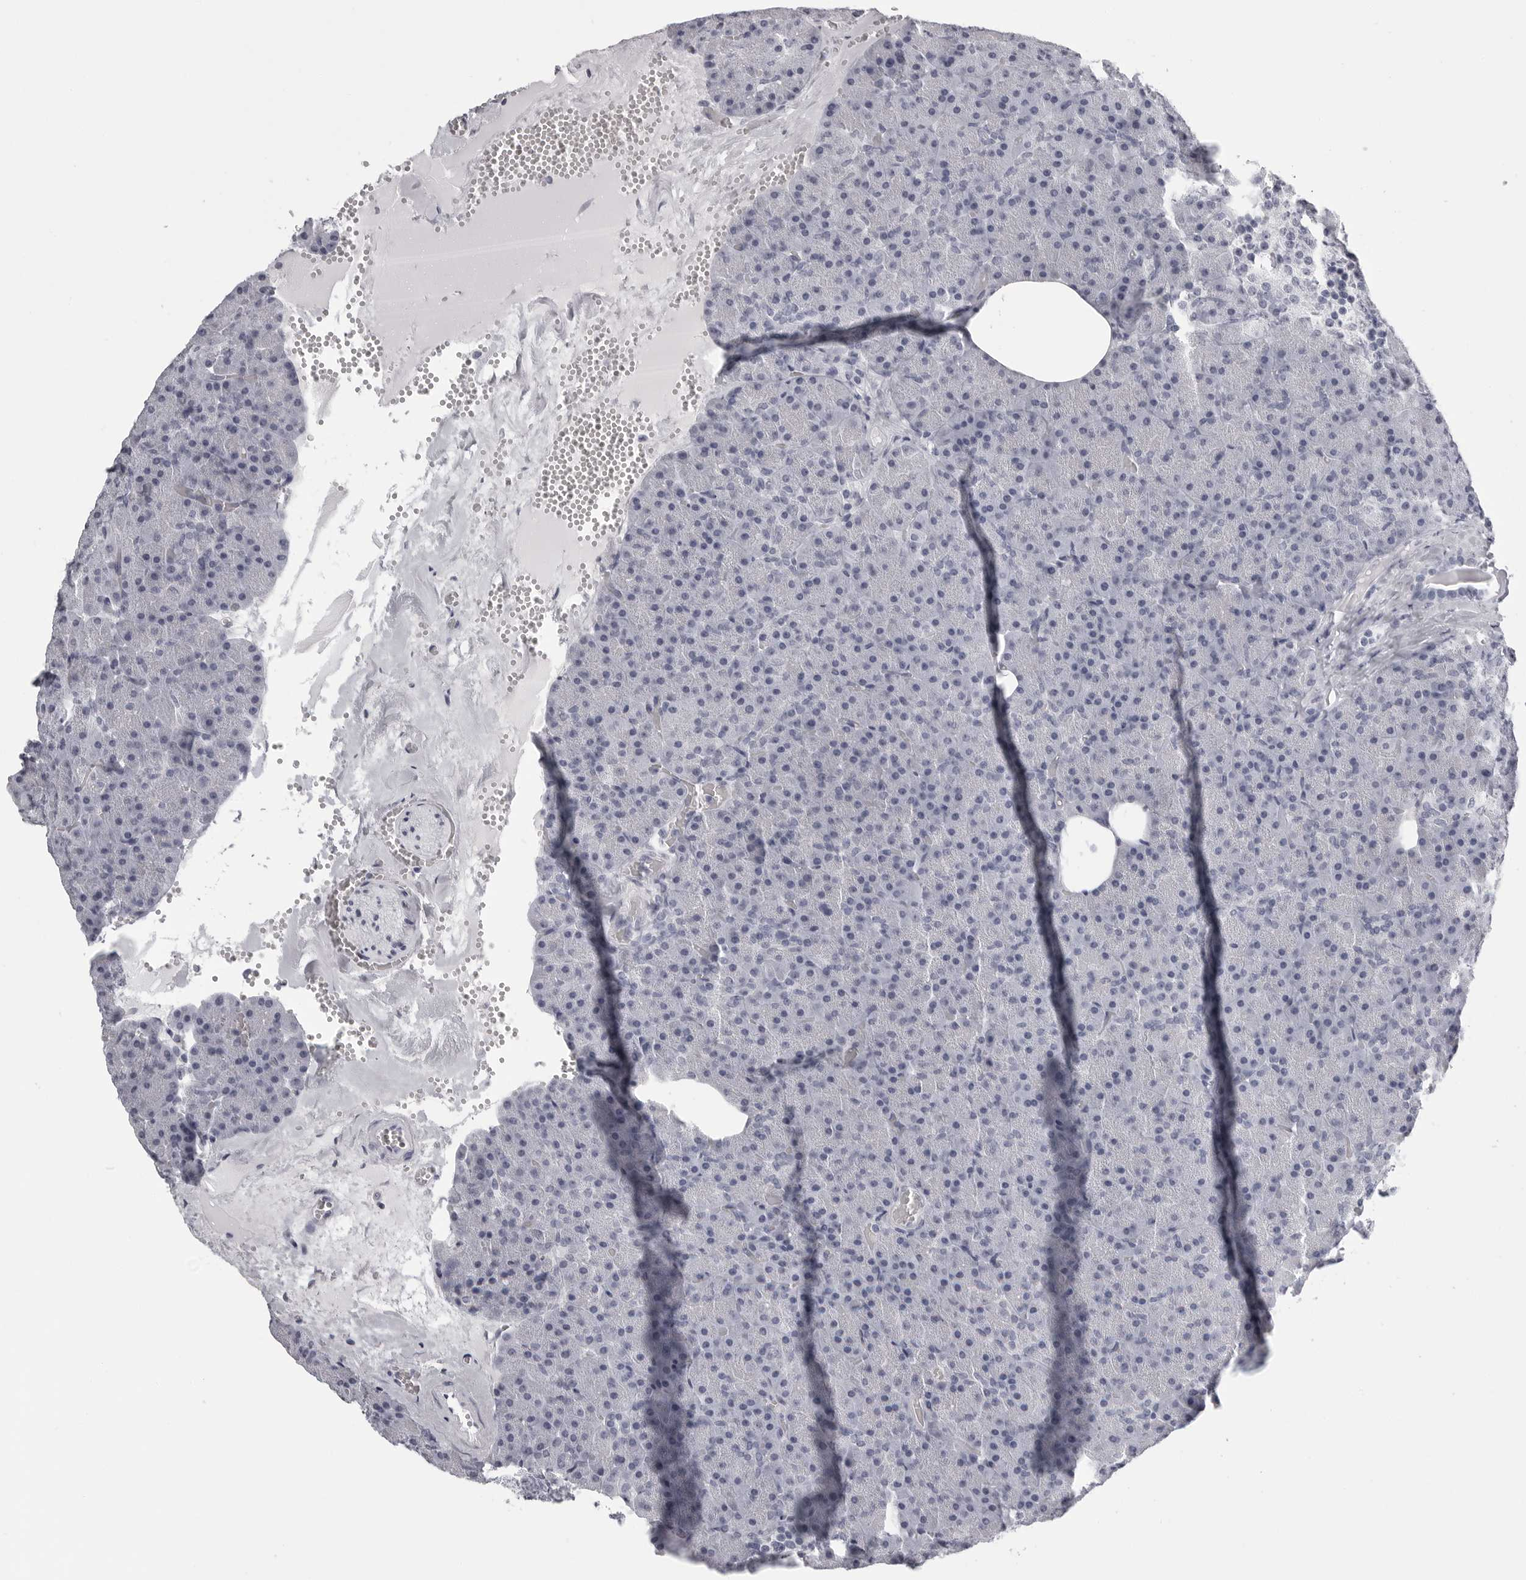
{"staining": {"intensity": "negative", "quantity": "none", "location": "none"}, "tissue": "pancreas", "cell_type": "Exocrine glandular cells", "image_type": "normal", "snomed": [{"axis": "morphology", "description": "Normal tissue, NOS"}, {"axis": "morphology", "description": "Carcinoid, malignant, NOS"}, {"axis": "topography", "description": "Pancreas"}], "caption": "Pancreas was stained to show a protein in brown. There is no significant expression in exocrine glandular cells. (IHC, brightfield microscopy, high magnification).", "gene": "BPIFA1", "patient": {"sex": "female", "age": 35}}